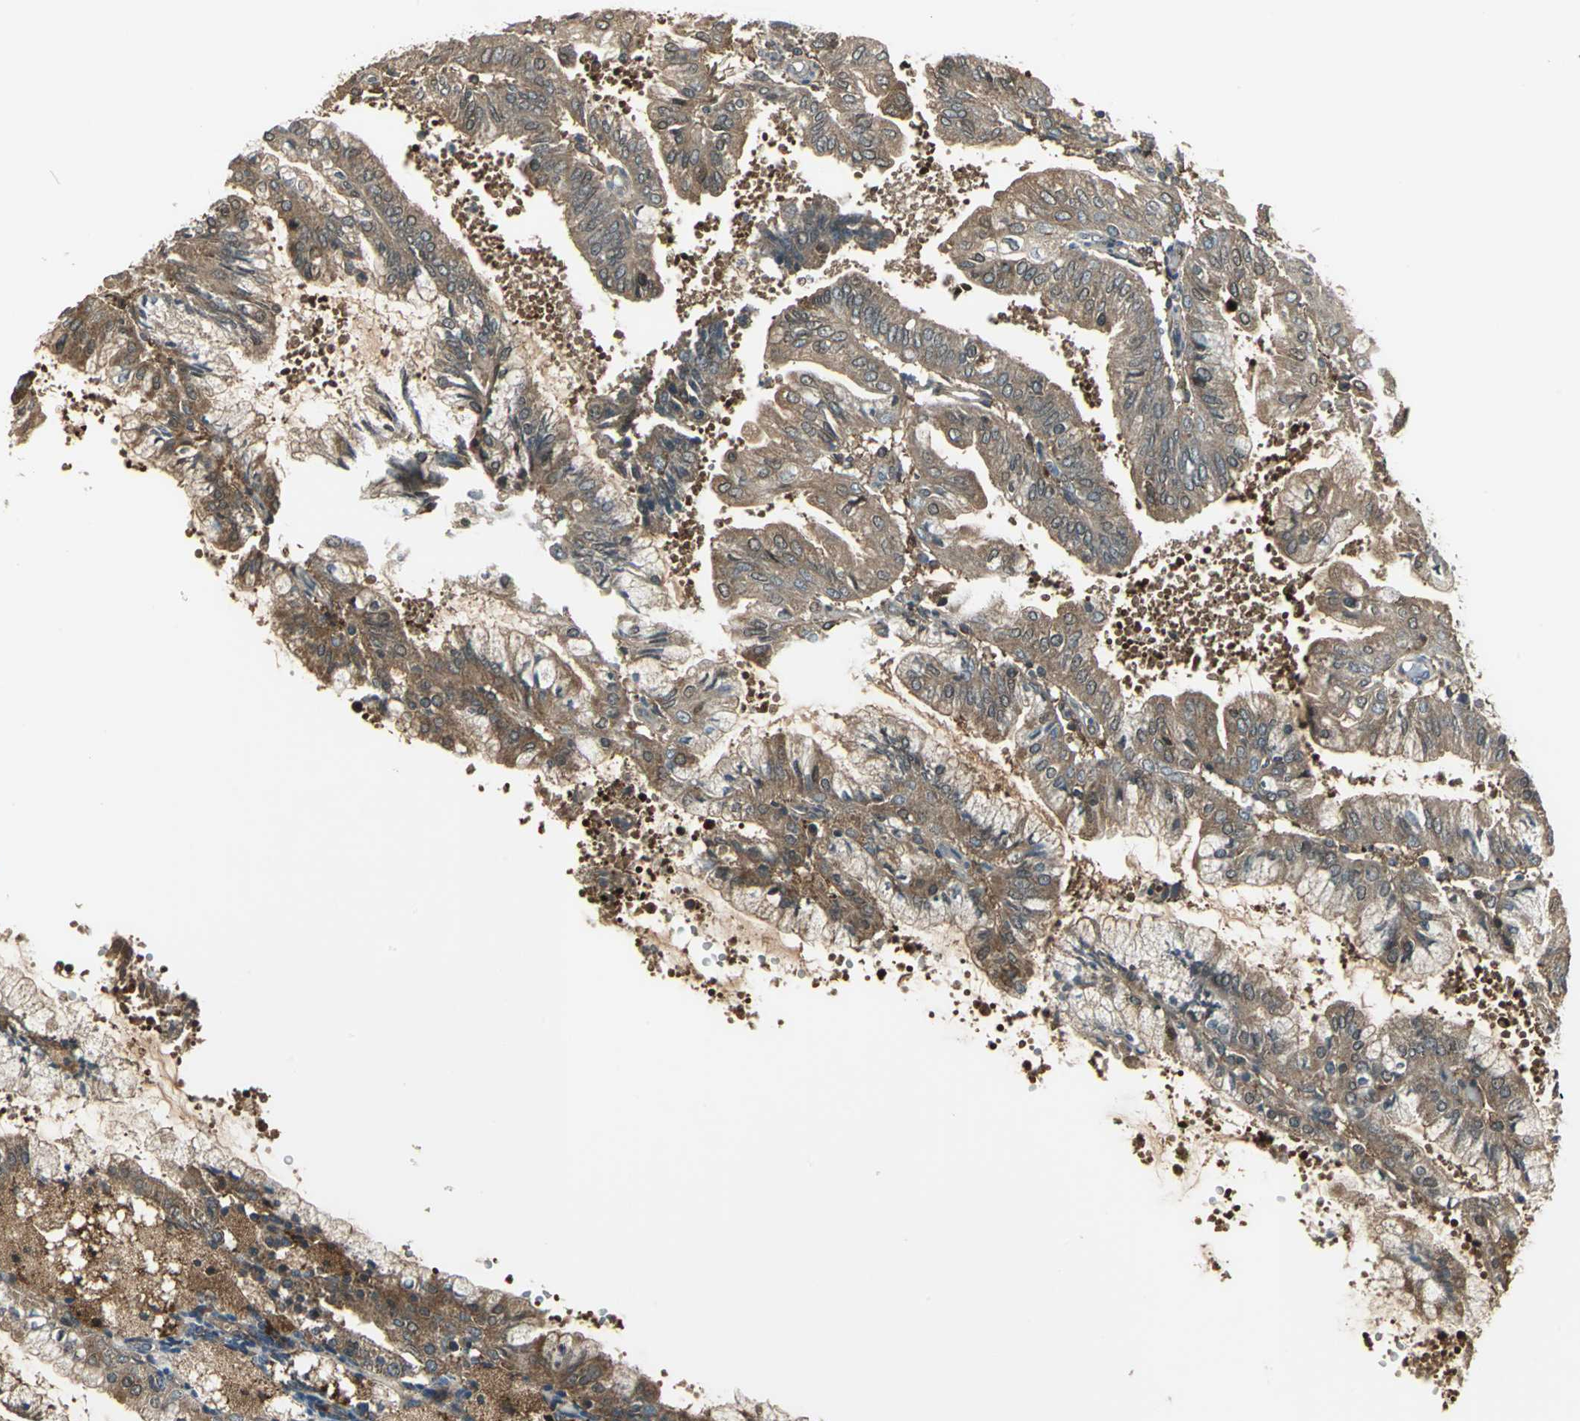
{"staining": {"intensity": "moderate", "quantity": ">75%", "location": "cytoplasmic/membranous"}, "tissue": "endometrial cancer", "cell_type": "Tumor cells", "image_type": "cancer", "snomed": [{"axis": "morphology", "description": "Adenocarcinoma, NOS"}, {"axis": "topography", "description": "Endometrium"}], "caption": "Brown immunohistochemical staining in endometrial cancer (adenocarcinoma) reveals moderate cytoplasmic/membranous staining in about >75% of tumor cells.", "gene": "PRXL2B", "patient": {"sex": "female", "age": 63}}